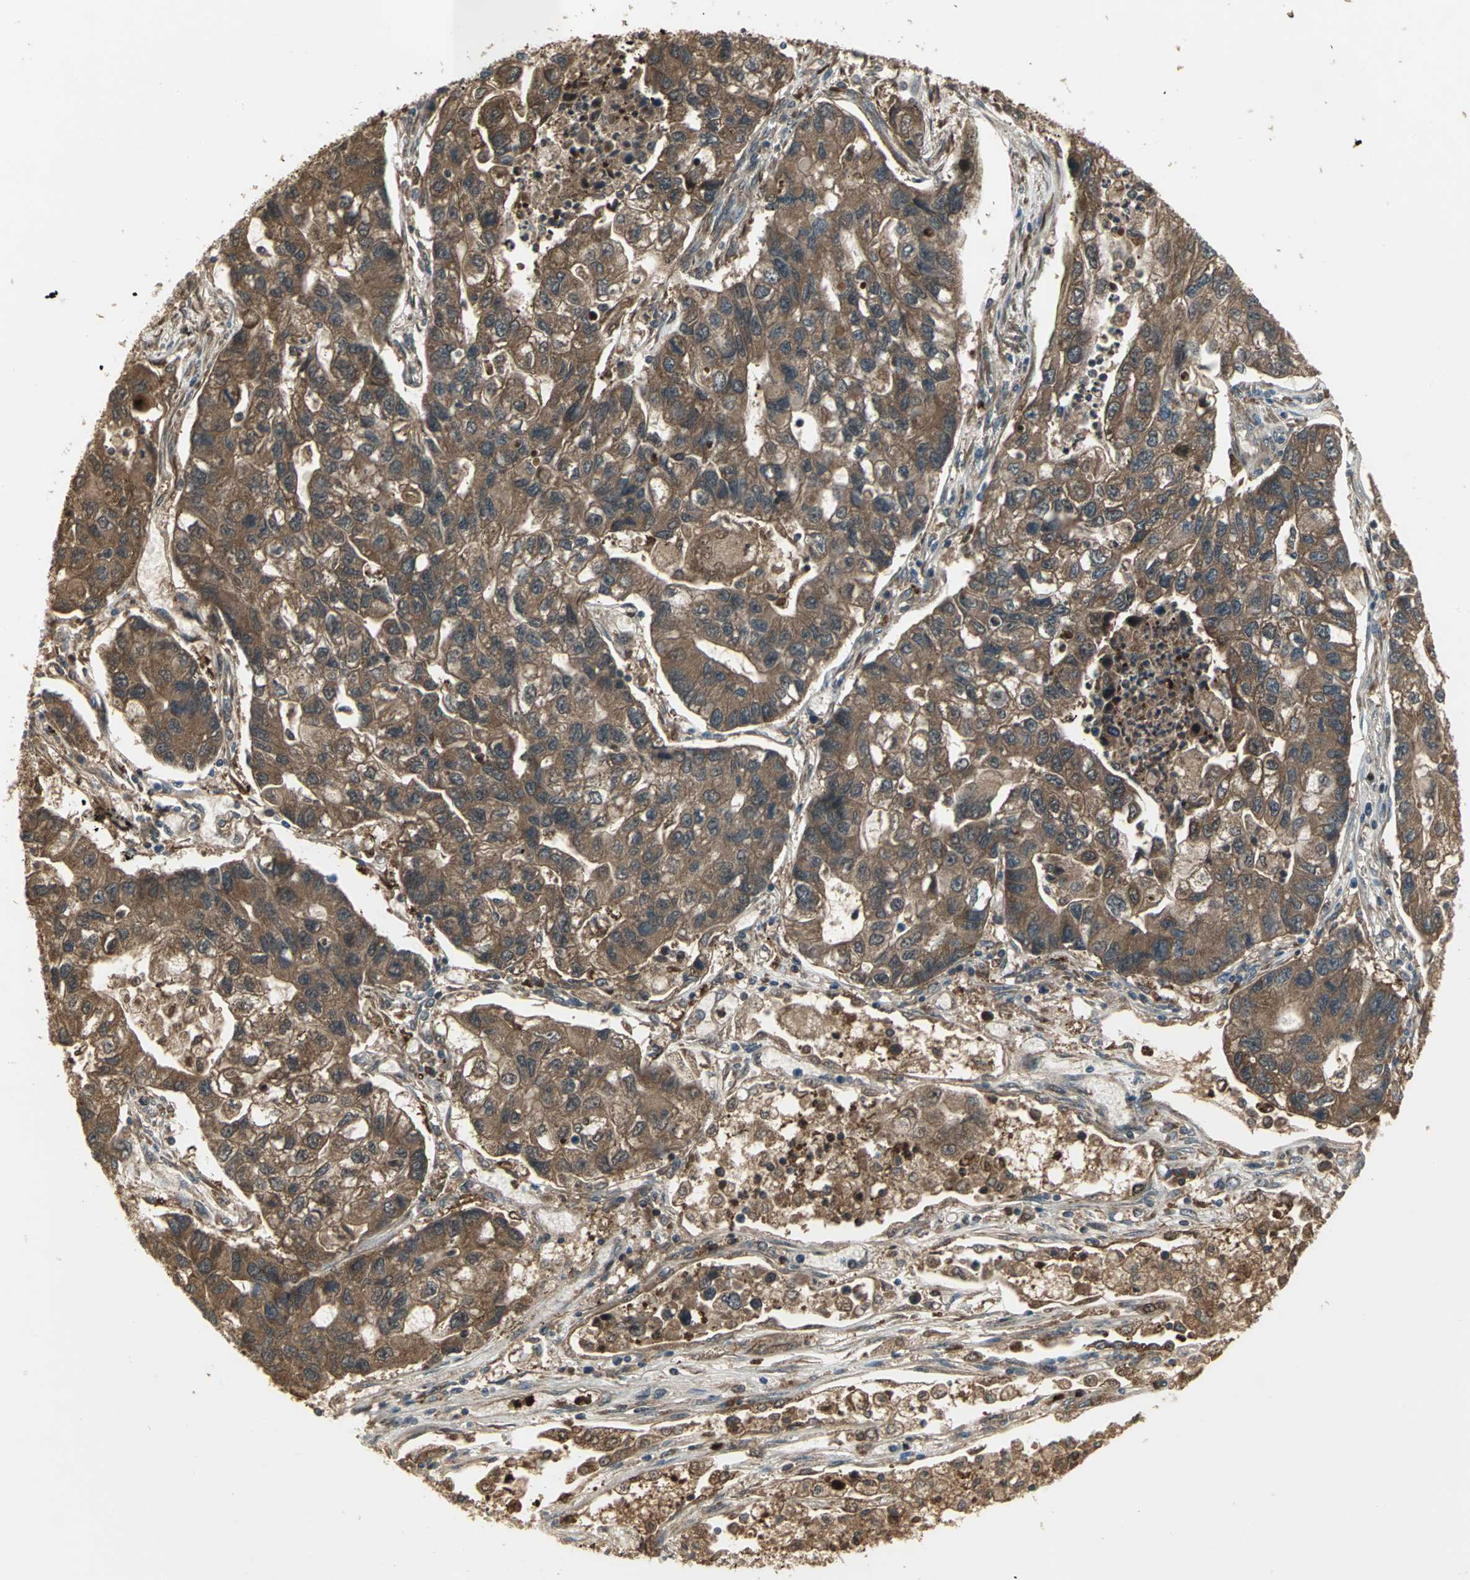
{"staining": {"intensity": "strong", "quantity": ">75%", "location": "cytoplasmic/membranous"}, "tissue": "lung cancer", "cell_type": "Tumor cells", "image_type": "cancer", "snomed": [{"axis": "morphology", "description": "Adenocarcinoma, NOS"}, {"axis": "topography", "description": "Lung"}], "caption": "Immunohistochemical staining of adenocarcinoma (lung) reveals high levels of strong cytoplasmic/membranous protein expression in approximately >75% of tumor cells.", "gene": "AMT", "patient": {"sex": "female", "age": 51}}